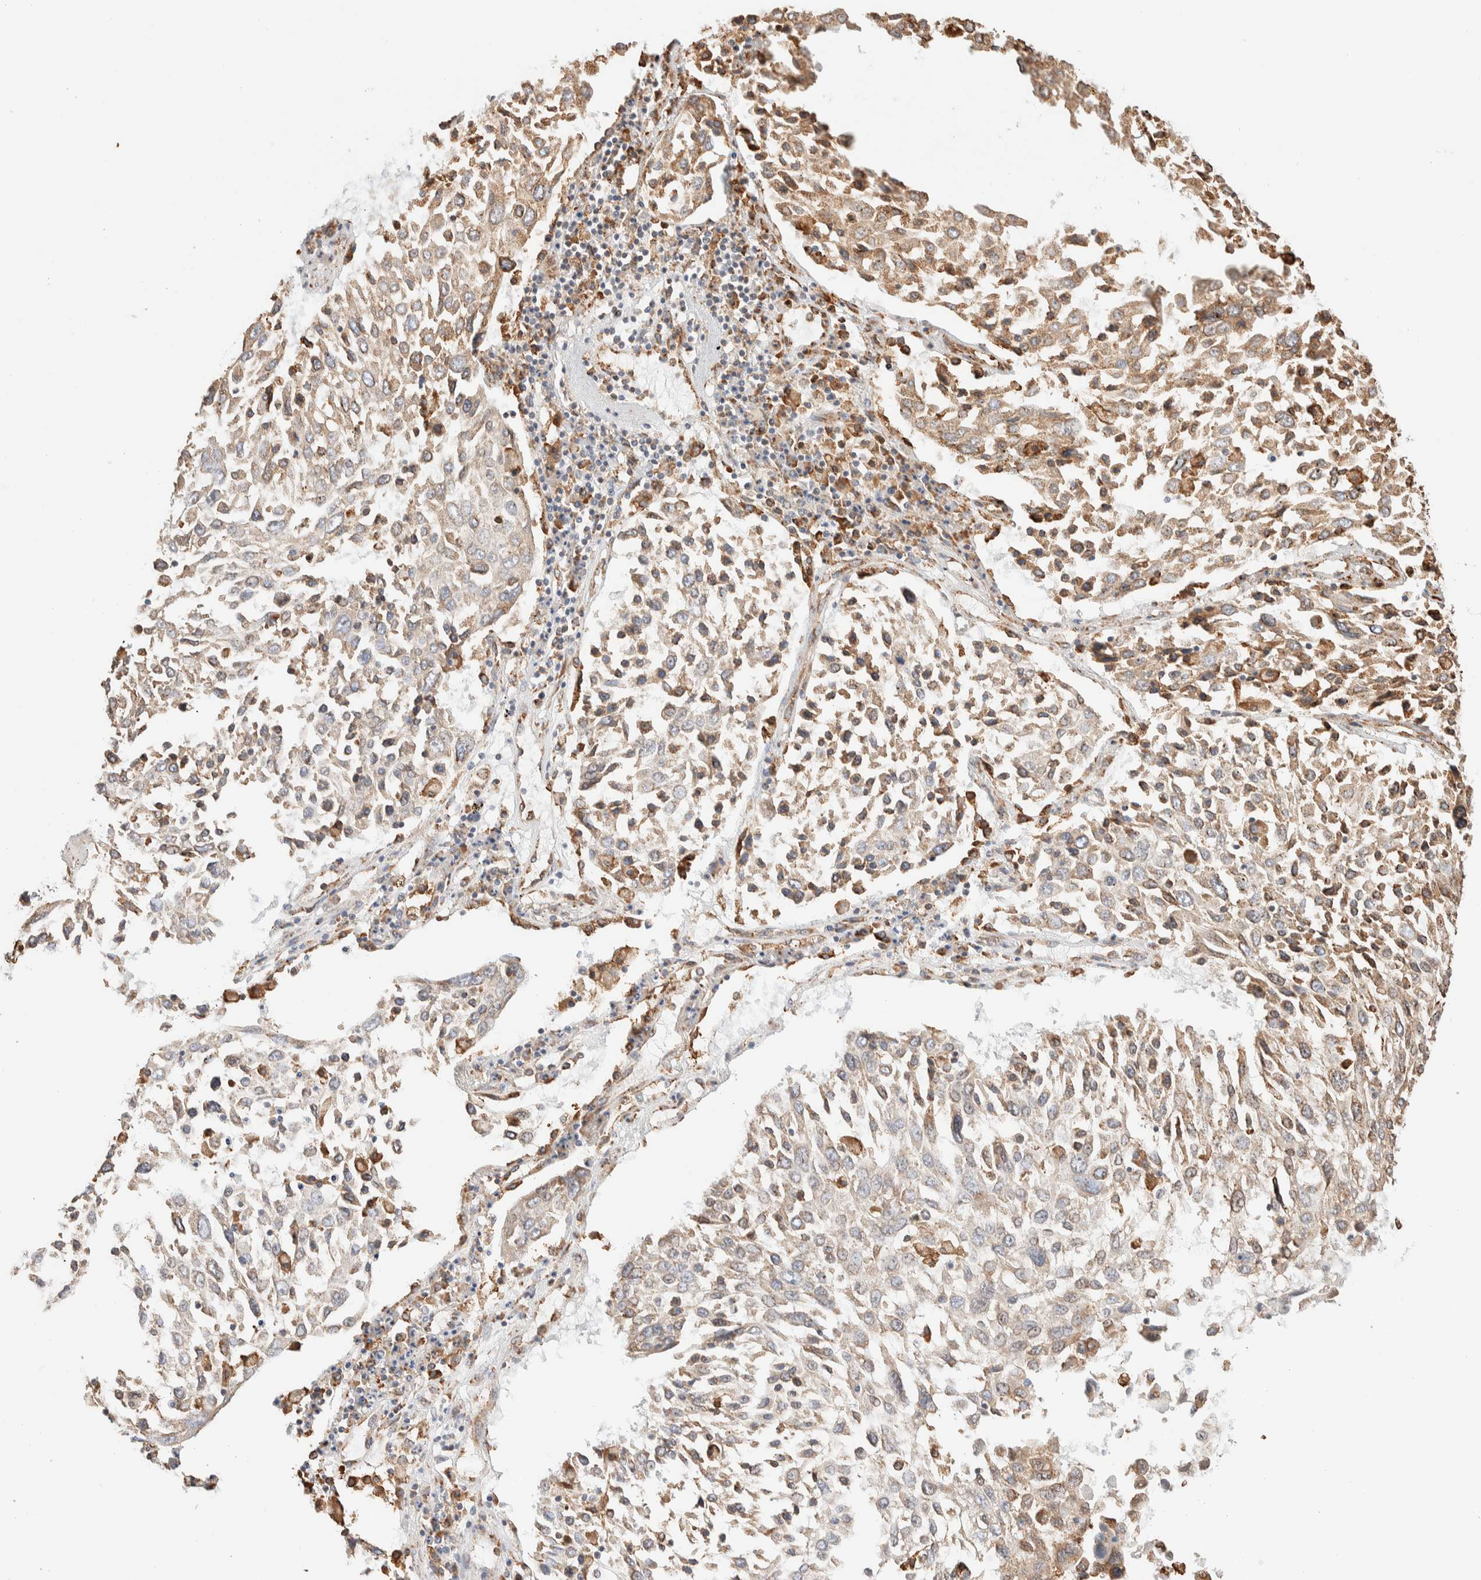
{"staining": {"intensity": "moderate", "quantity": "25%-75%", "location": "cytoplasmic/membranous"}, "tissue": "lung cancer", "cell_type": "Tumor cells", "image_type": "cancer", "snomed": [{"axis": "morphology", "description": "Squamous cell carcinoma, NOS"}, {"axis": "topography", "description": "Lung"}], "caption": "Immunohistochemical staining of lung squamous cell carcinoma exhibits medium levels of moderate cytoplasmic/membranous positivity in about 25%-75% of tumor cells.", "gene": "INTS1", "patient": {"sex": "male", "age": 65}}